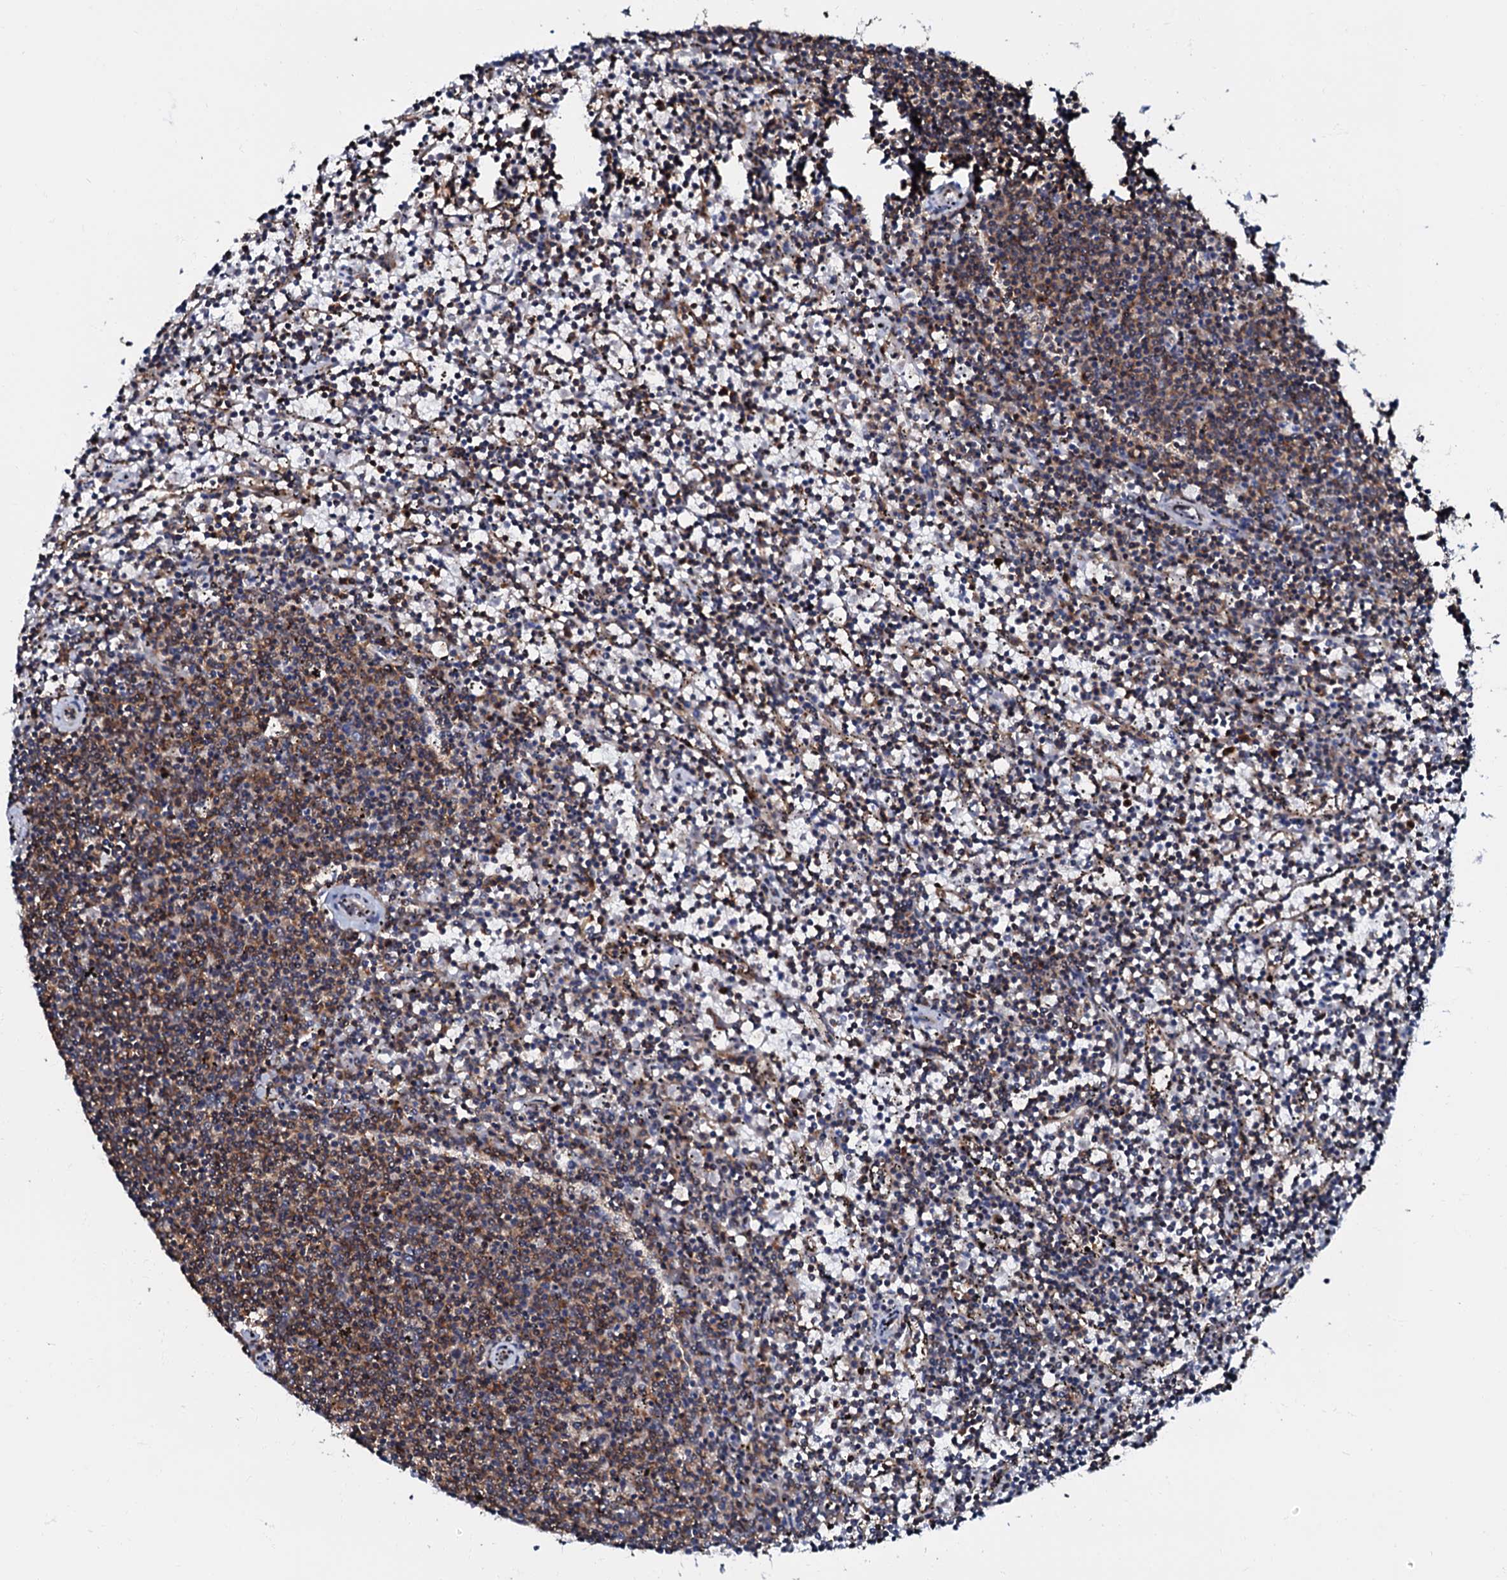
{"staining": {"intensity": "moderate", "quantity": "25%-75%", "location": "cytoplasmic/membranous"}, "tissue": "lymphoma", "cell_type": "Tumor cells", "image_type": "cancer", "snomed": [{"axis": "morphology", "description": "Malignant lymphoma, non-Hodgkin's type, Low grade"}, {"axis": "topography", "description": "Spleen"}], "caption": "Low-grade malignant lymphoma, non-Hodgkin's type tissue shows moderate cytoplasmic/membranous positivity in about 25%-75% of tumor cells, visualized by immunohistochemistry. (Stains: DAB (3,3'-diaminobenzidine) in brown, nuclei in blue, Microscopy: brightfield microscopy at high magnification).", "gene": "OSBP", "patient": {"sex": "female", "age": 50}}